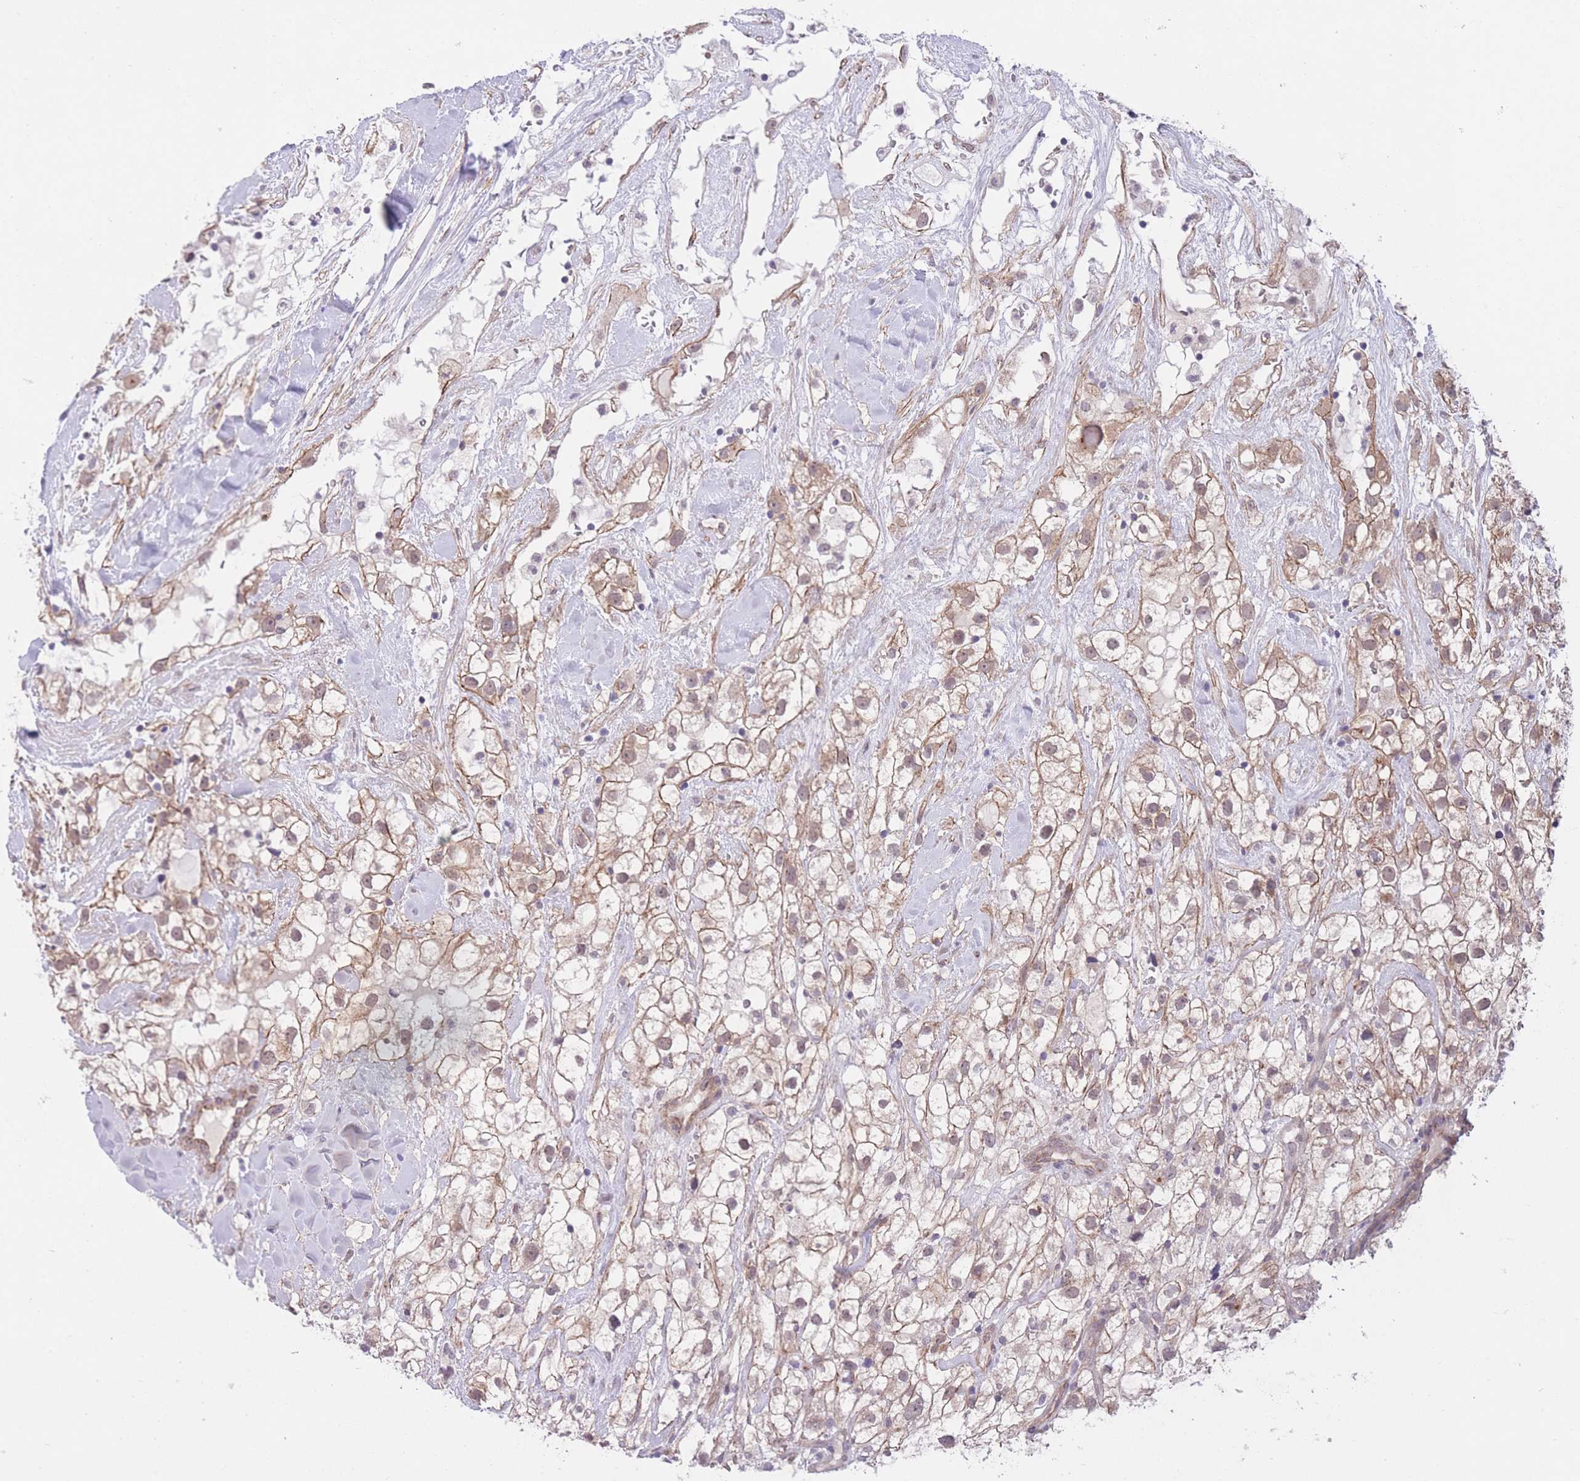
{"staining": {"intensity": "weak", "quantity": ">75%", "location": "cytoplasmic/membranous,nuclear"}, "tissue": "renal cancer", "cell_type": "Tumor cells", "image_type": "cancer", "snomed": [{"axis": "morphology", "description": "Adenocarcinoma, NOS"}, {"axis": "topography", "description": "Kidney"}], "caption": "Immunohistochemistry photomicrograph of human adenocarcinoma (renal) stained for a protein (brown), which displays low levels of weak cytoplasmic/membranous and nuclear expression in approximately >75% of tumor cells.", "gene": "QTRT1", "patient": {"sex": "male", "age": 59}}